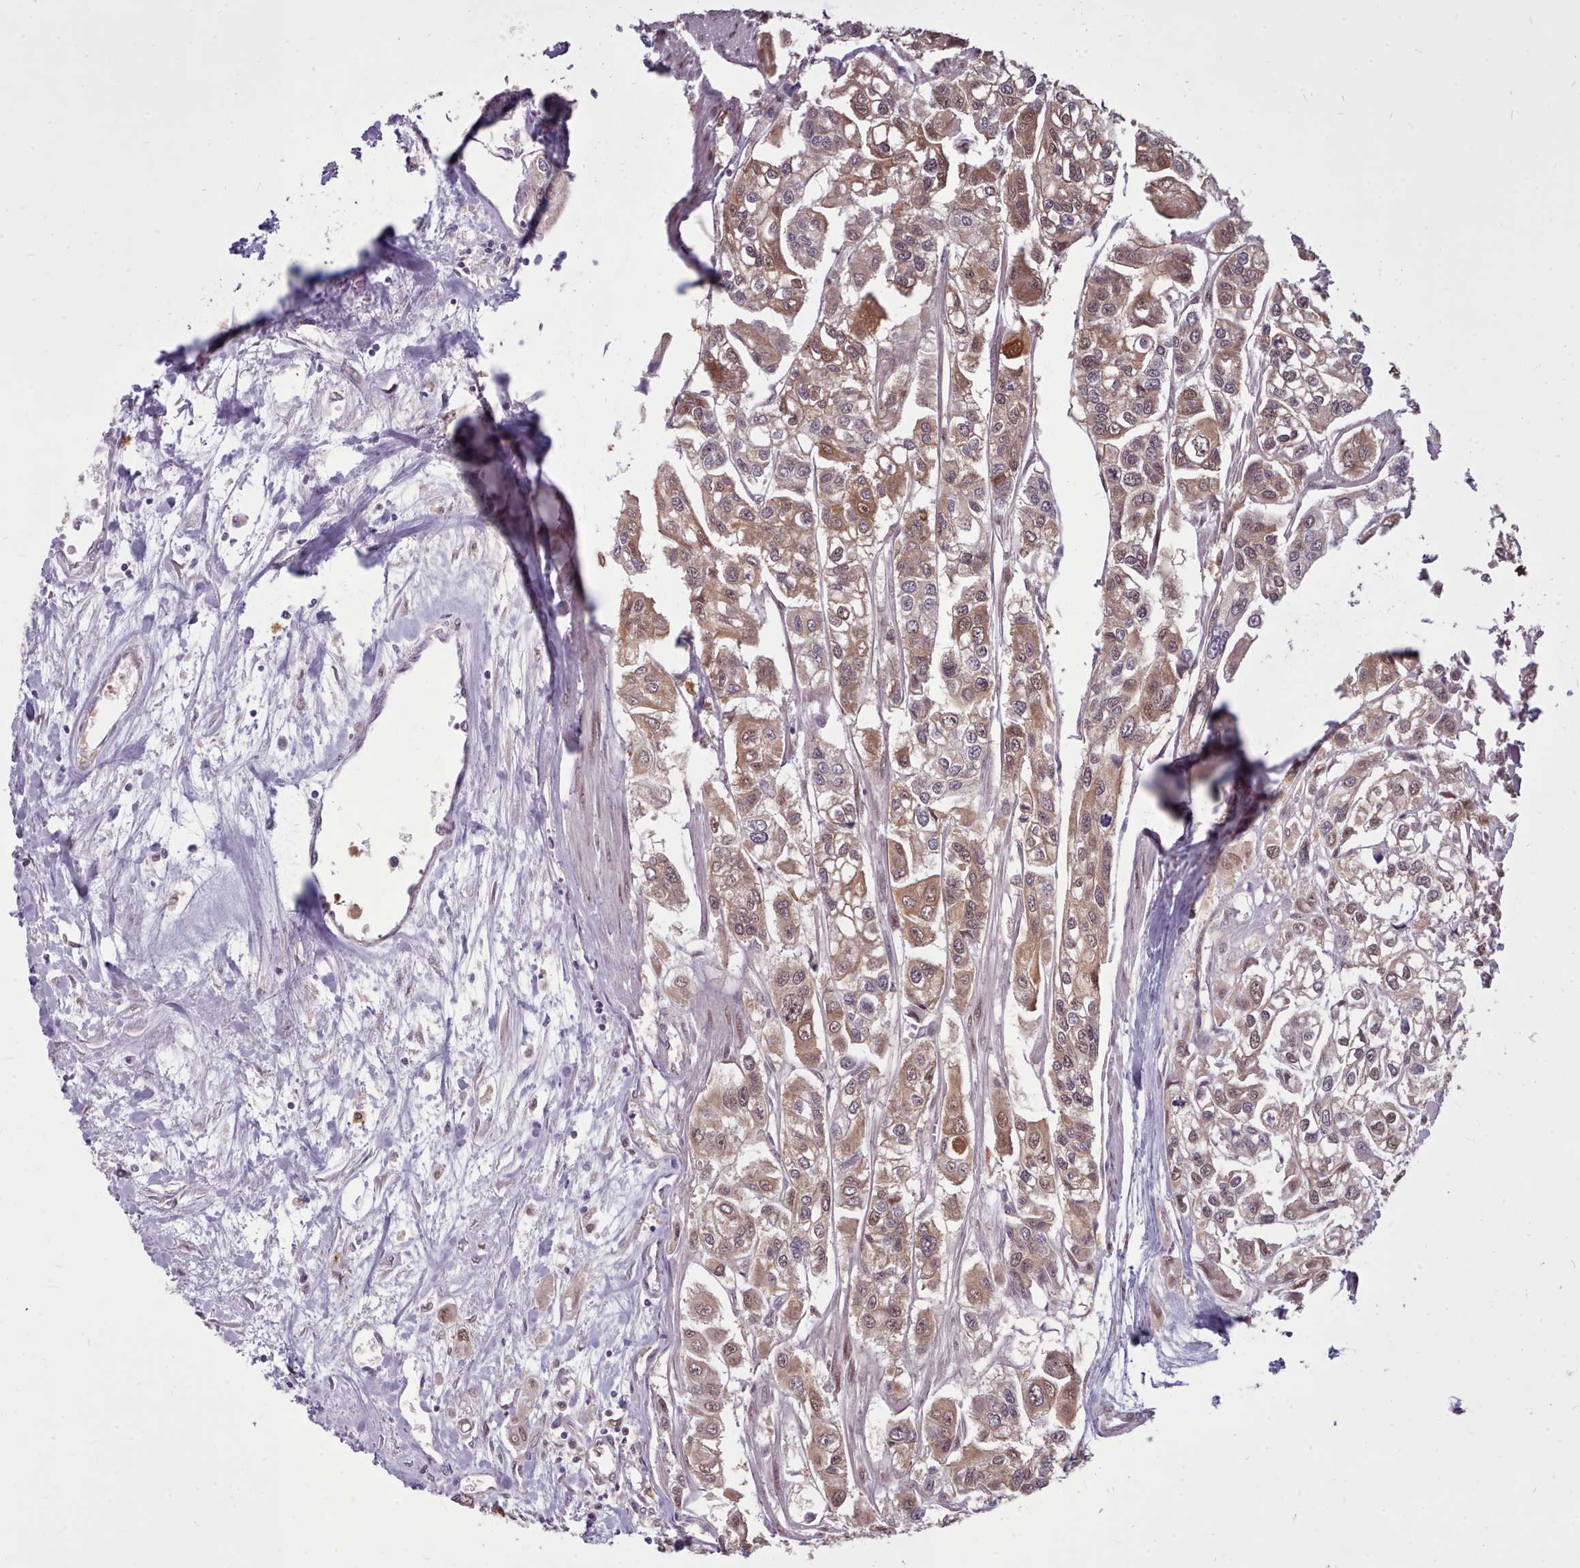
{"staining": {"intensity": "moderate", "quantity": ">75%", "location": "cytoplasmic/membranous"}, "tissue": "urothelial cancer", "cell_type": "Tumor cells", "image_type": "cancer", "snomed": [{"axis": "morphology", "description": "Urothelial carcinoma, High grade"}, {"axis": "topography", "description": "Urinary bladder"}], "caption": "Urothelial cancer stained with a protein marker reveals moderate staining in tumor cells.", "gene": "AHCY", "patient": {"sex": "male", "age": 67}}